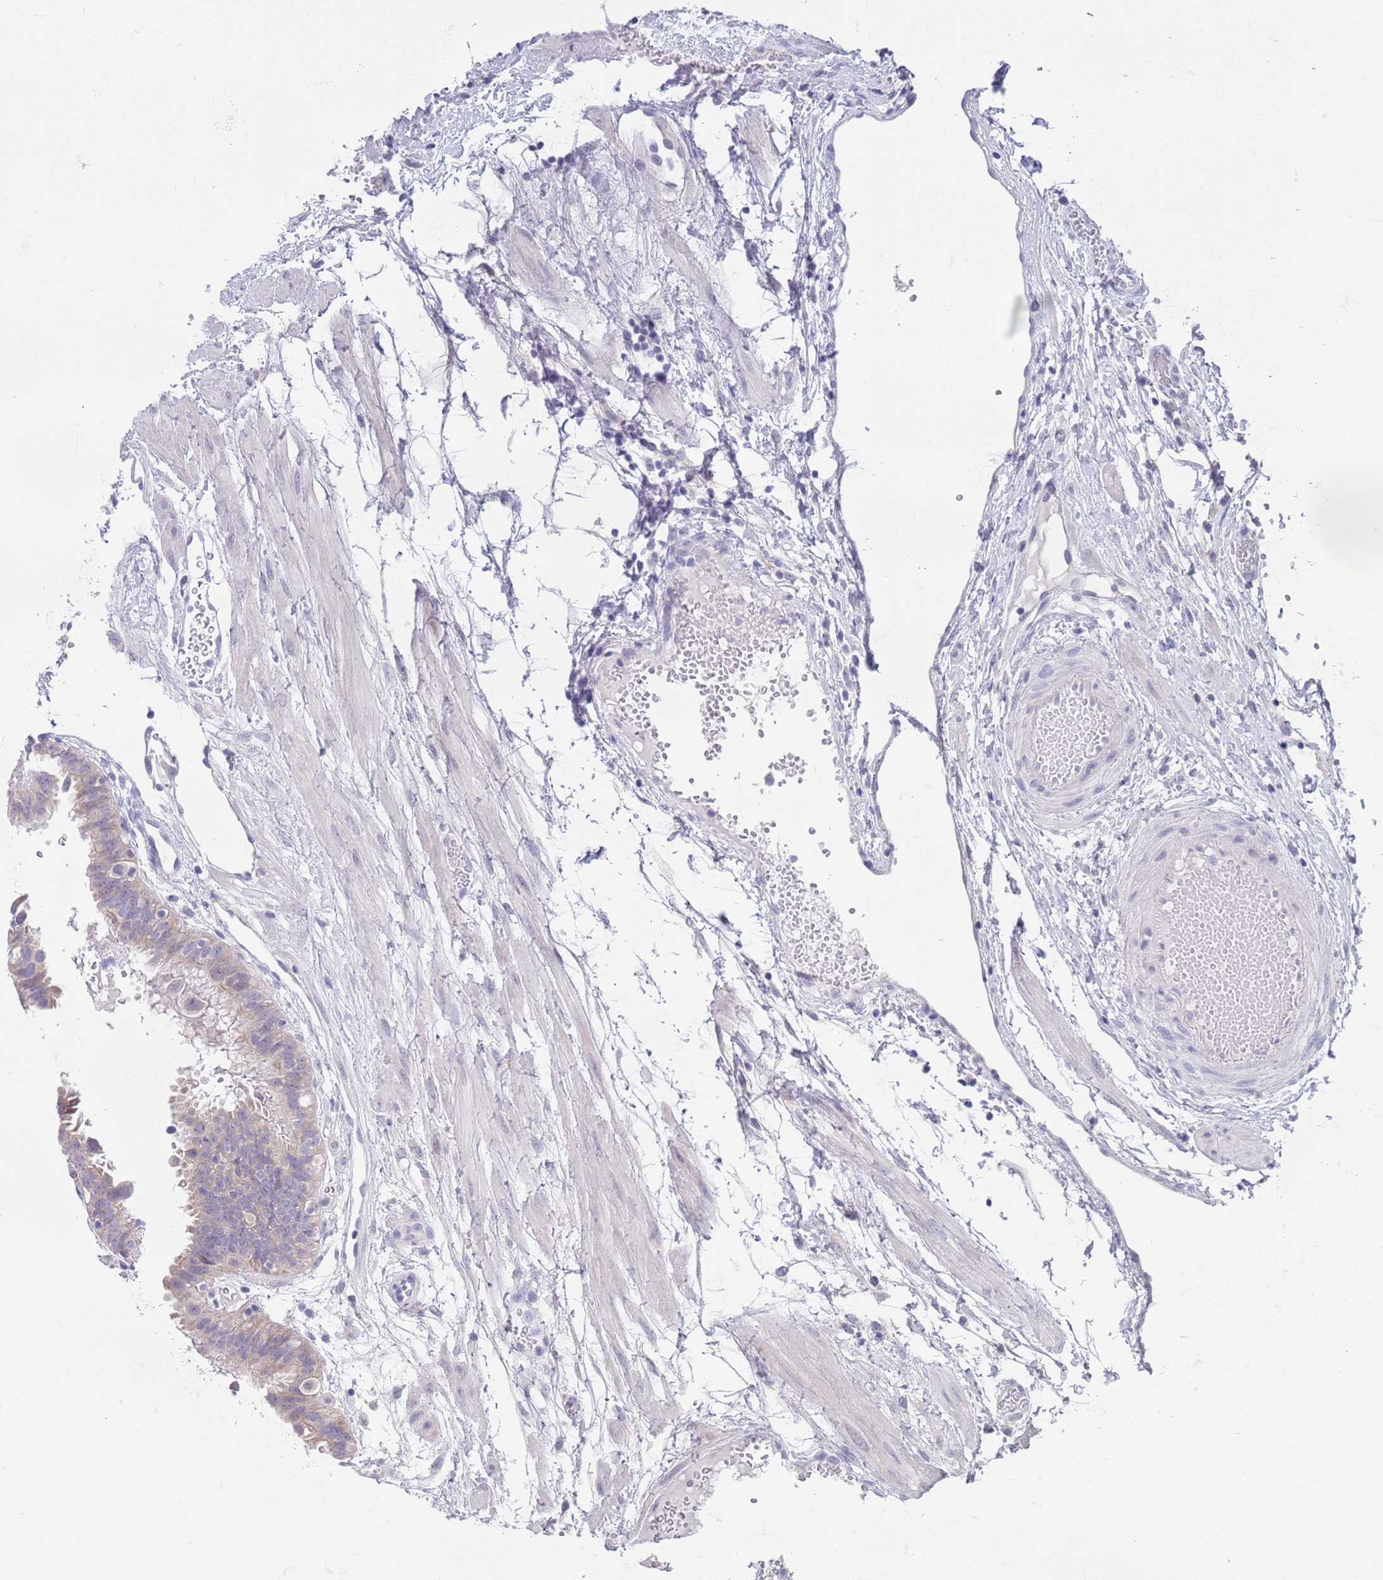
{"staining": {"intensity": "weak", "quantity": "<25%", "location": "cytoplasmic/membranous"}, "tissue": "fallopian tube", "cell_type": "Glandular cells", "image_type": "normal", "snomed": [{"axis": "morphology", "description": "Normal tissue, NOS"}, {"axis": "topography", "description": "Fallopian tube"}], "caption": "Immunohistochemistry of unremarkable fallopian tube reveals no staining in glandular cells.", "gene": "SPIRE2", "patient": {"sex": "female", "age": 37}}